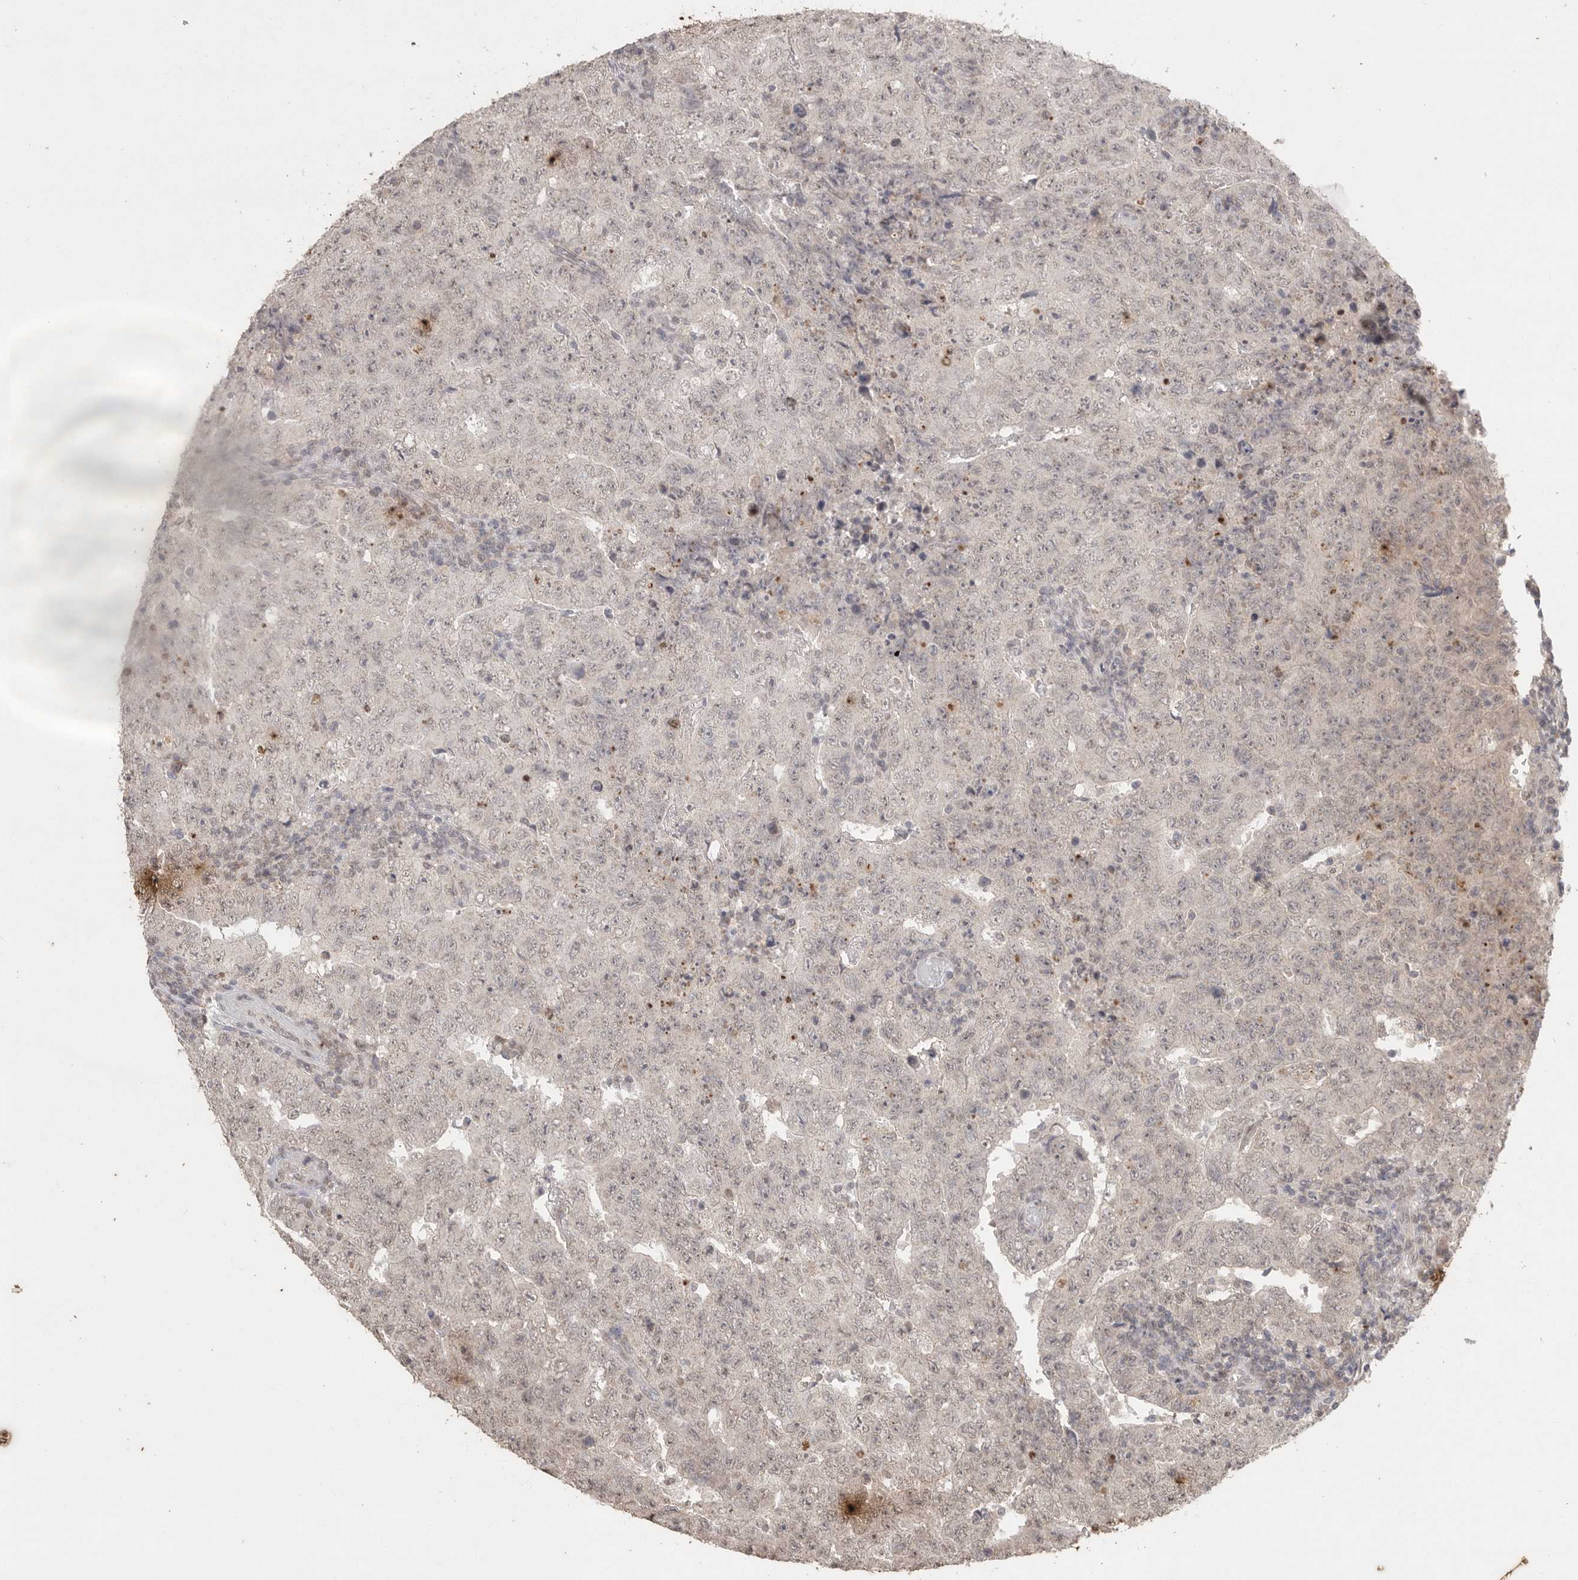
{"staining": {"intensity": "weak", "quantity": "<25%", "location": "nuclear"}, "tissue": "testis cancer", "cell_type": "Tumor cells", "image_type": "cancer", "snomed": [{"axis": "morphology", "description": "Carcinoma, Embryonal, NOS"}, {"axis": "topography", "description": "Testis"}], "caption": "IHC image of human testis cancer (embryonal carcinoma) stained for a protein (brown), which exhibits no positivity in tumor cells.", "gene": "KLK5", "patient": {"sex": "male", "age": 26}}